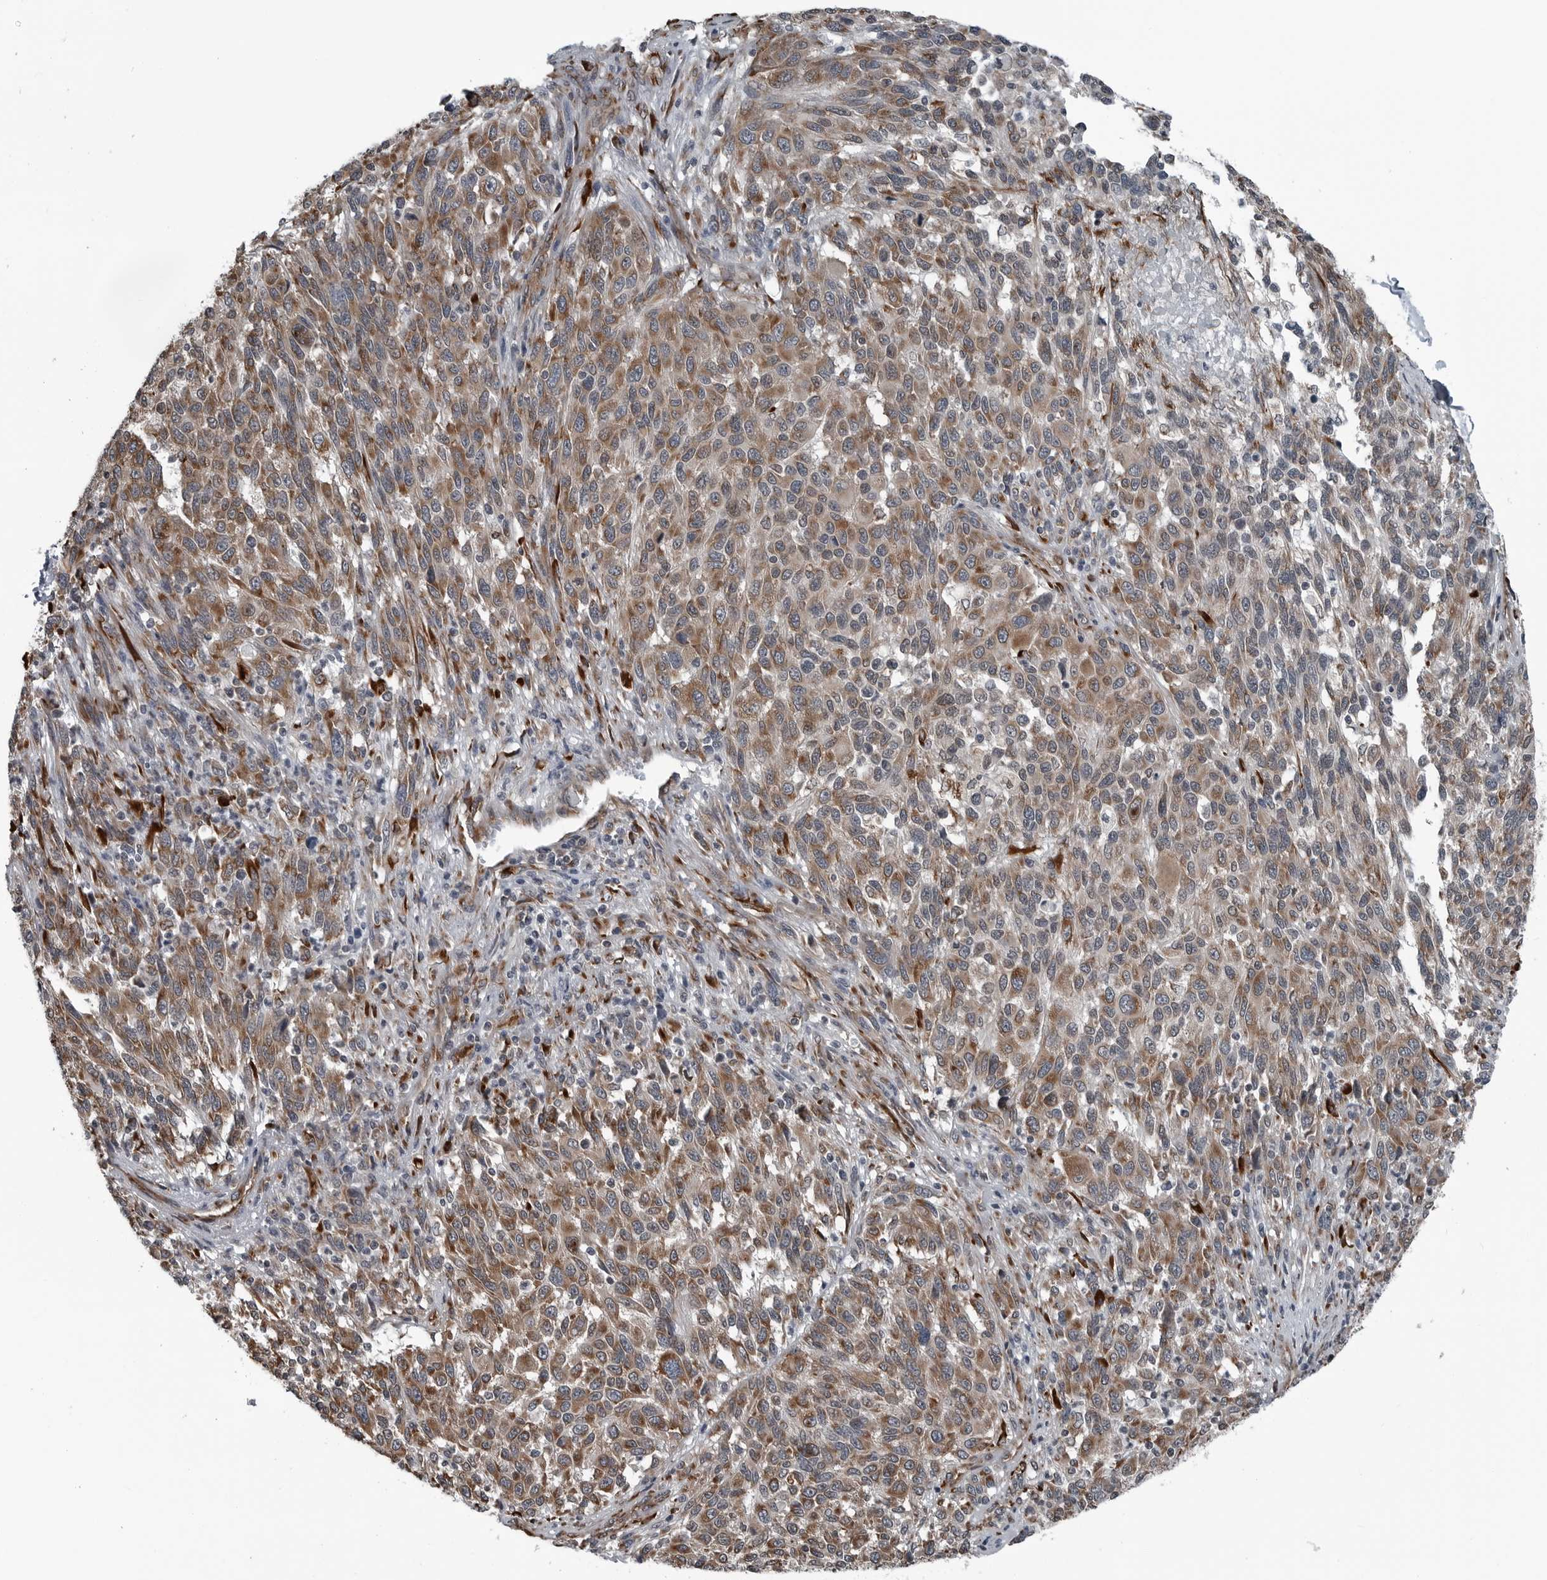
{"staining": {"intensity": "moderate", "quantity": ">75%", "location": "cytoplasmic/membranous"}, "tissue": "melanoma", "cell_type": "Tumor cells", "image_type": "cancer", "snomed": [{"axis": "morphology", "description": "Malignant melanoma, Metastatic site"}, {"axis": "topography", "description": "Lymph node"}], "caption": "High-magnification brightfield microscopy of malignant melanoma (metastatic site) stained with DAB (3,3'-diaminobenzidine) (brown) and counterstained with hematoxylin (blue). tumor cells exhibit moderate cytoplasmic/membranous positivity is appreciated in about>75% of cells. Ihc stains the protein in brown and the nuclei are stained blue.", "gene": "CEP85", "patient": {"sex": "male", "age": 61}}